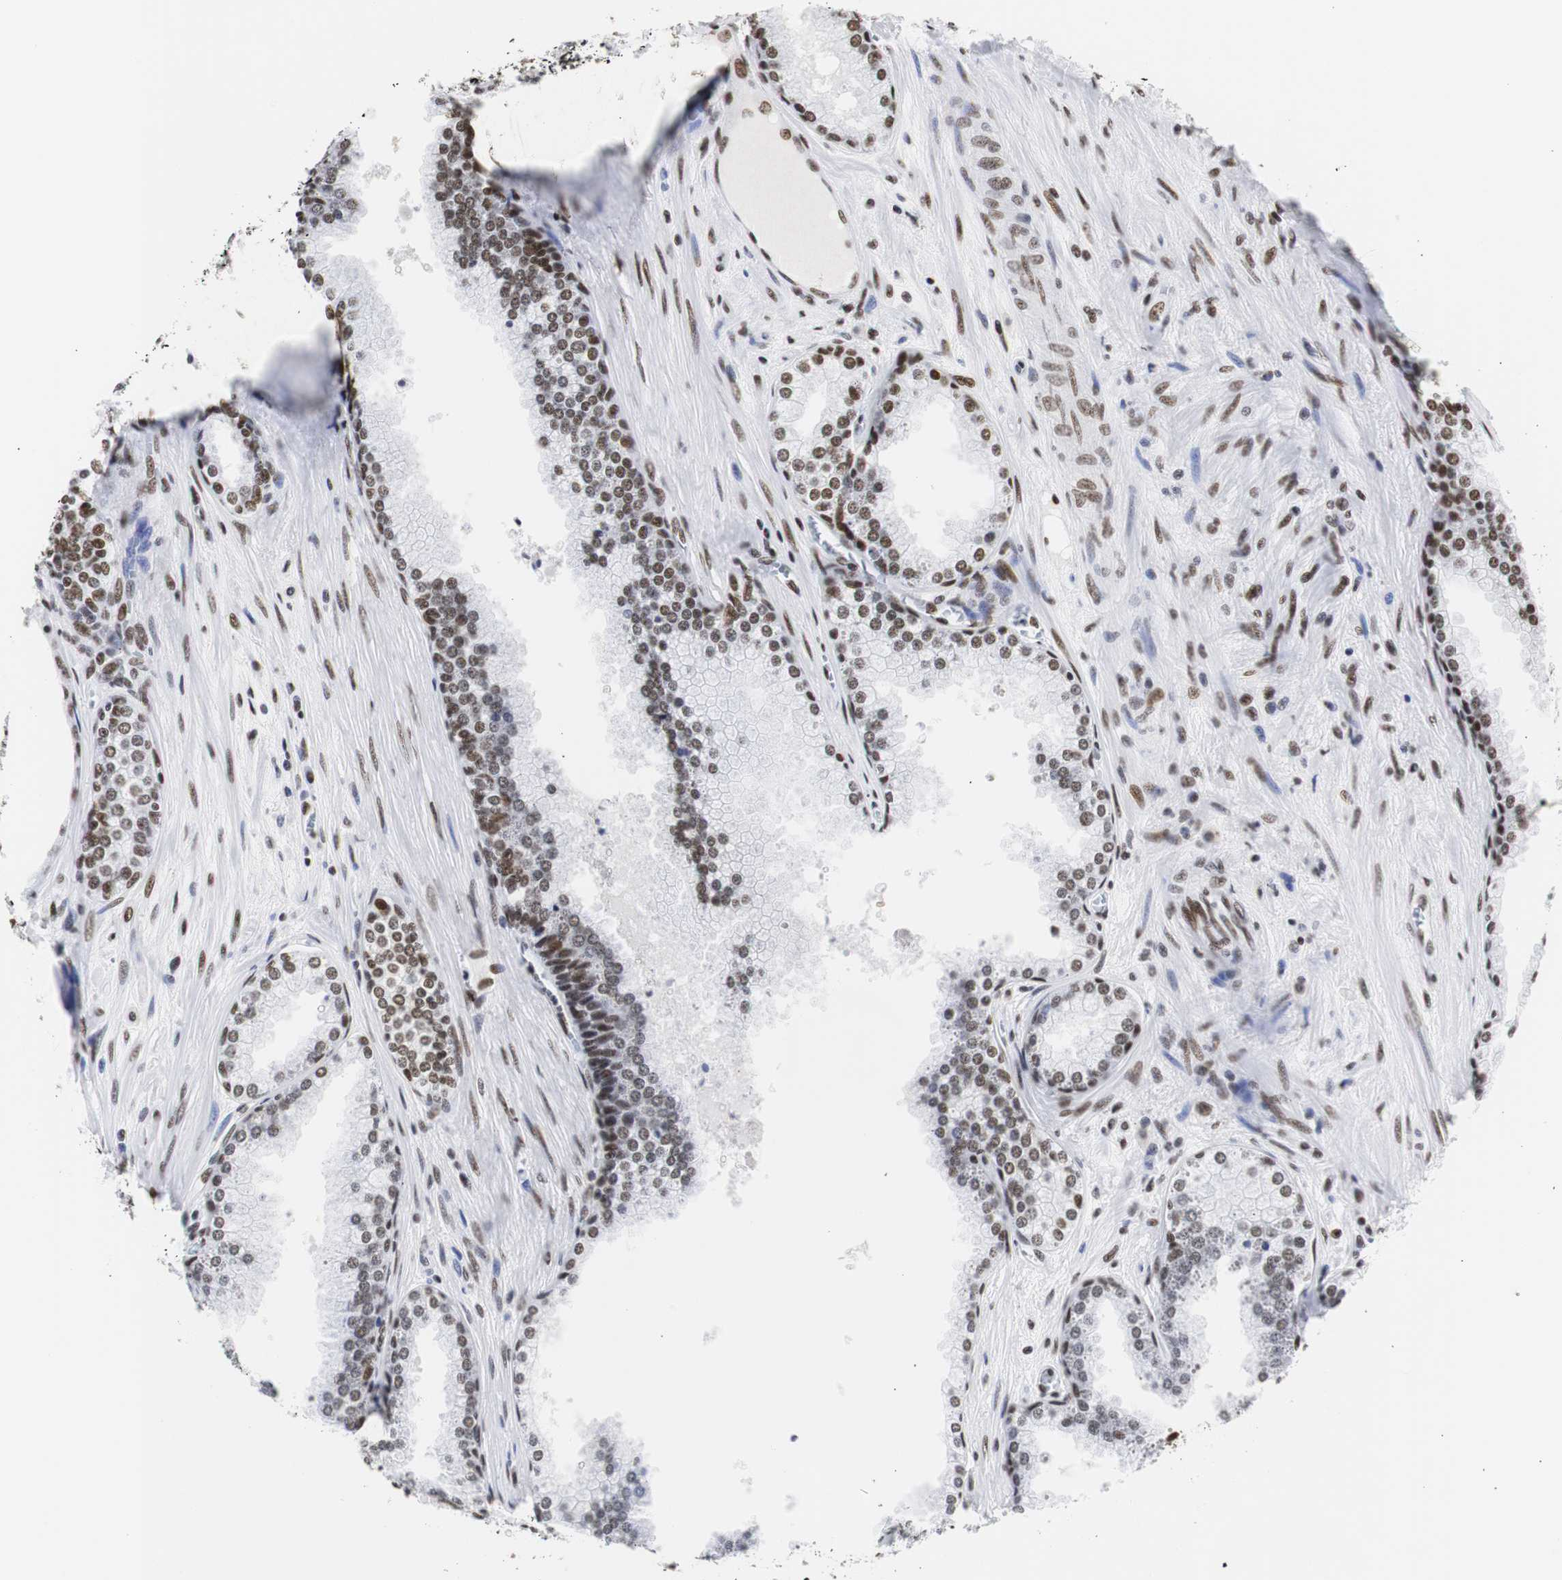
{"staining": {"intensity": "strong", "quantity": ">75%", "location": "nuclear"}, "tissue": "prostate cancer", "cell_type": "Tumor cells", "image_type": "cancer", "snomed": [{"axis": "morphology", "description": "Adenocarcinoma, Low grade"}, {"axis": "topography", "description": "Prostate"}], "caption": "The immunohistochemical stain shows strong nuclear staining in tumor cells of low-grade adenocarcinoma (prostate) tissue.", "gene": "HNRNPH2", "patient": {"sex": "male", "age": 60}}